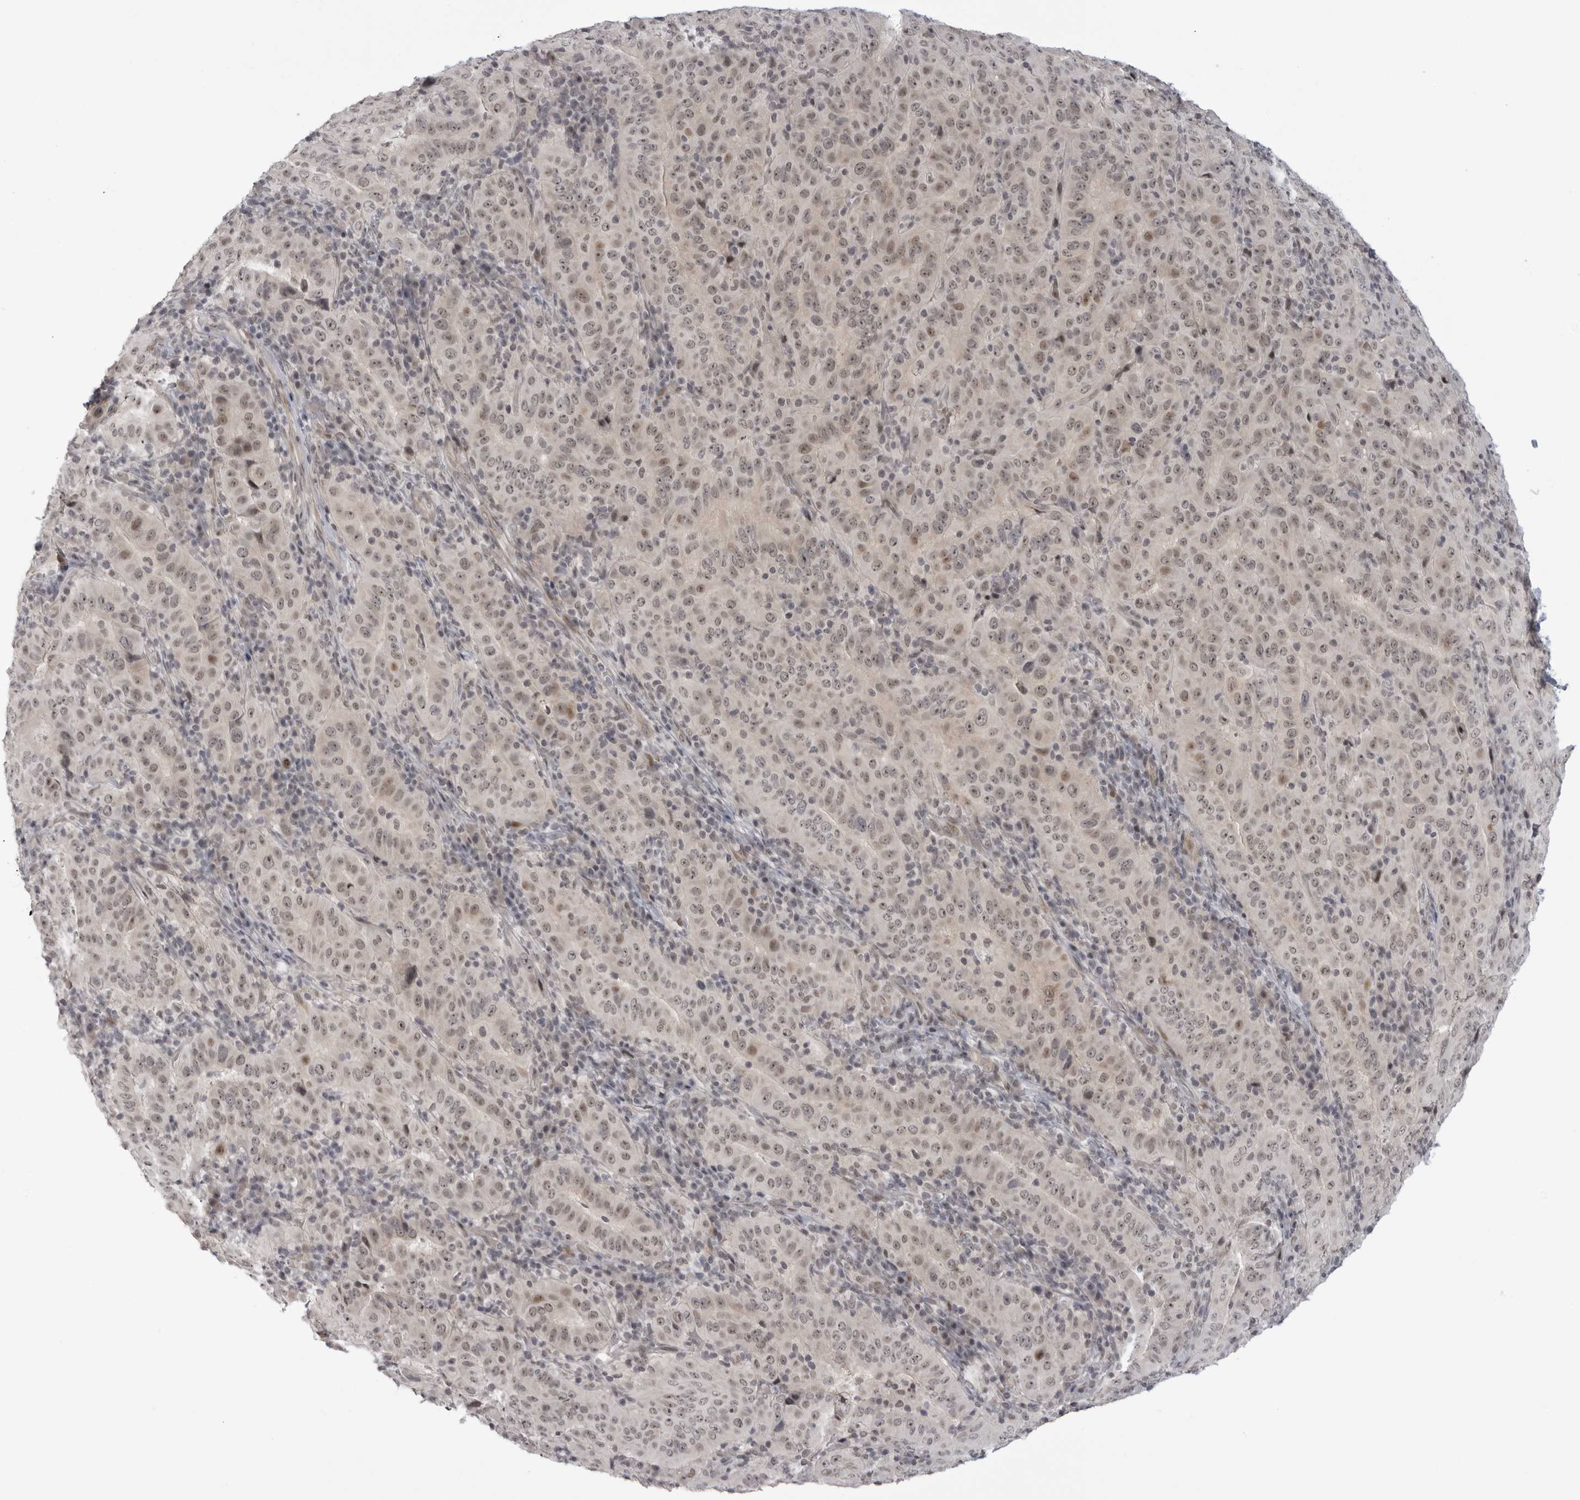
{"staining": {"intensity": "weak", "quantity": ">75%", "location": "nuclear"}, "tissue": "pancreatic cancer", "cell_type": "Tumor cells", "image_type": "cancer", "snomed": [{"axis": "morphology", "description": "Adenocarcinoma, NOS"}, {"axis": "topography", "description": "Pancreas"}], "caption": "Immunohistochemistry of adenocarcinoma (pancreatic) demonstrates low levels of weak nuclear expression in about >75% of tumor cells.", "gene": "ALPK2", "patient": {"sex": "male", "age": 63}}